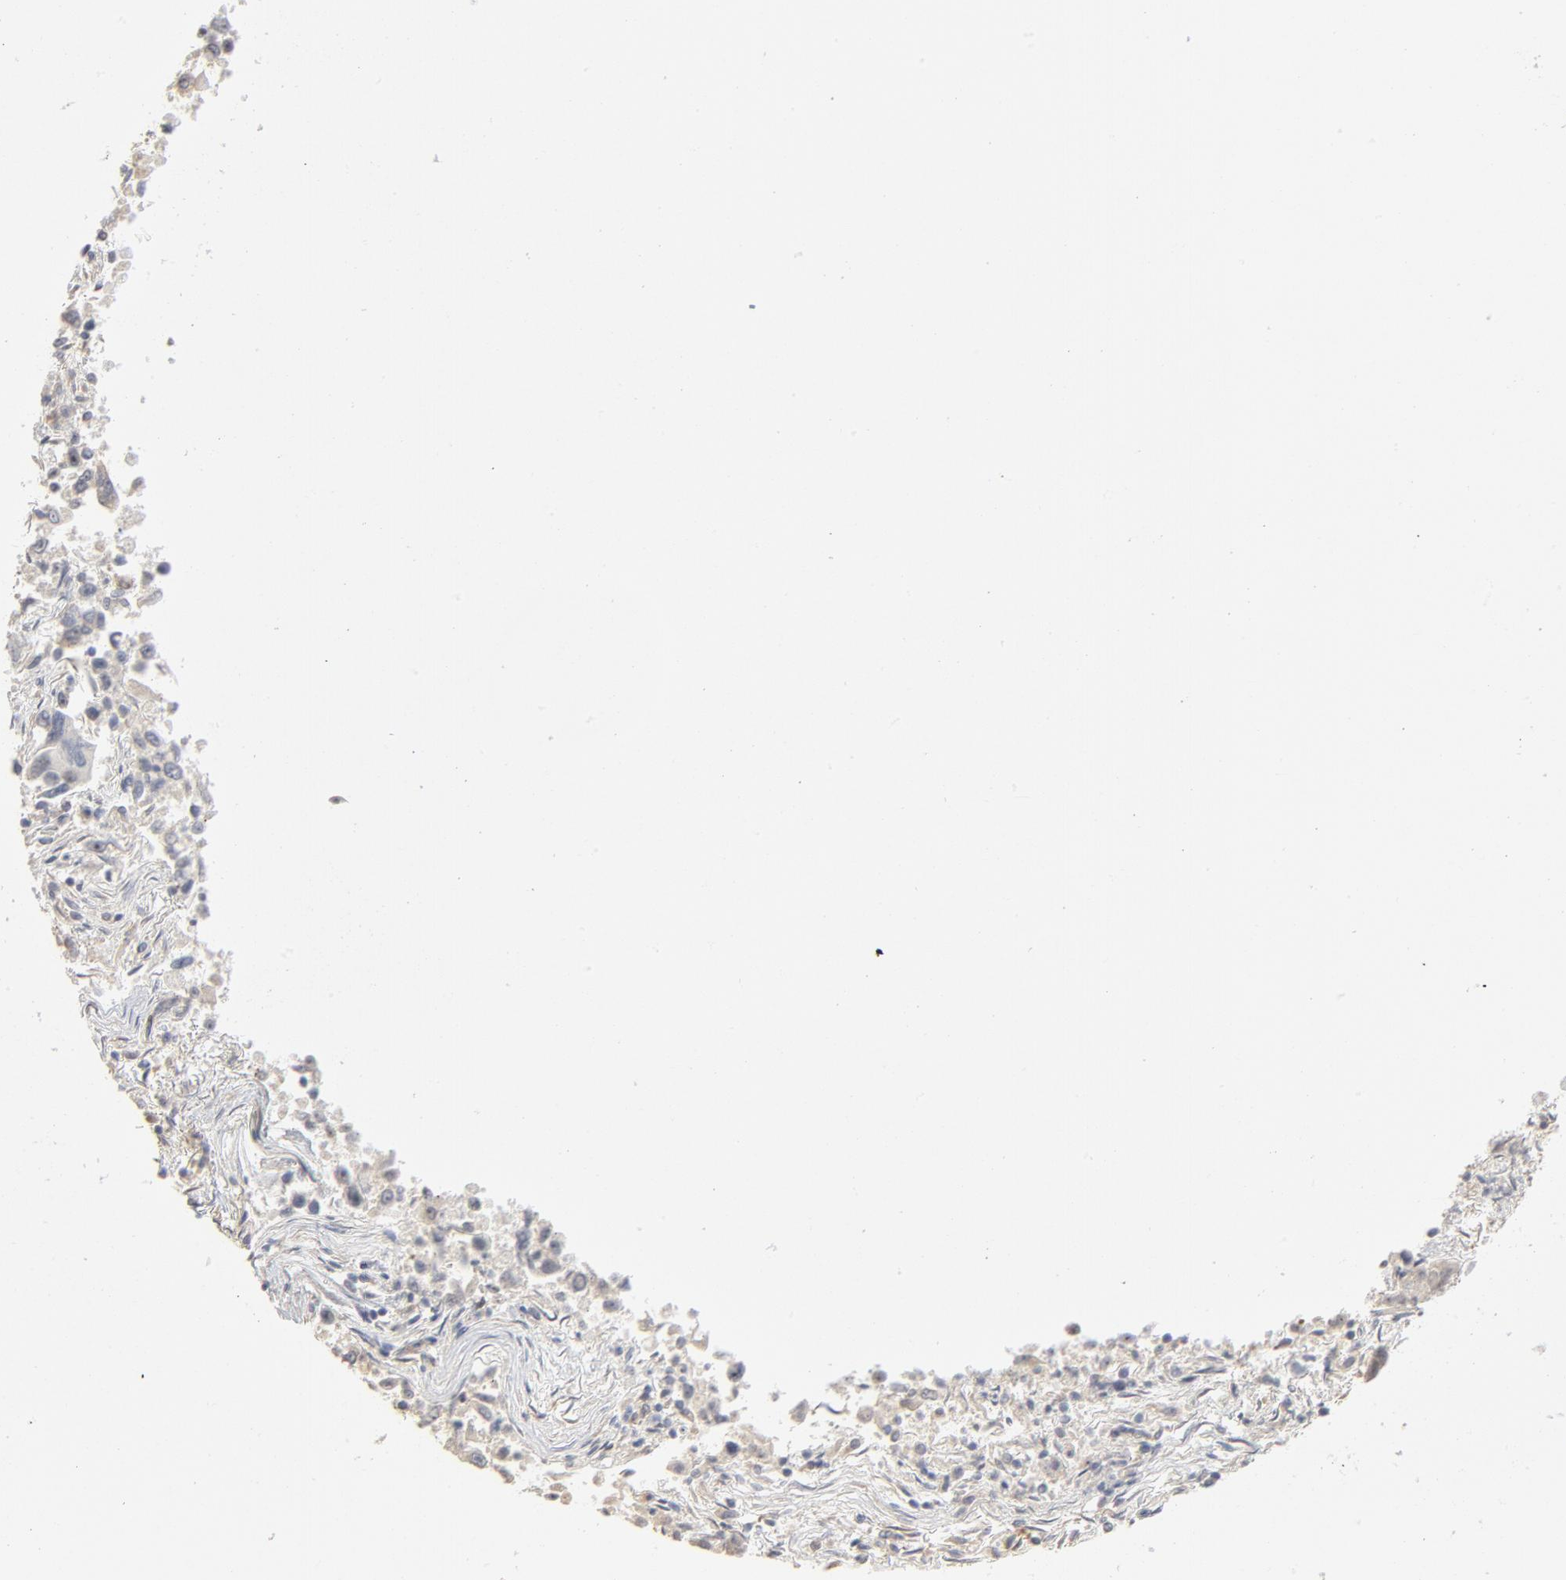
{"staining": {"intensity": "negative", "quantity": "none", "location": "none"}, "tissue": "lung cancer", "cell_type": "Tumor cells", "image_type": "cancer", "snomed": [{"axis": "morphology", "description": "Adenocarcinoma, NOS"}, {"axis": "topography", "description": "Lung"}], "caption": "The image shows no significant expression in tumor cells of lung cancer (adenocarcinoma).", "gene": "POMT2", "patient": {"sex": "male", "age": 84}}